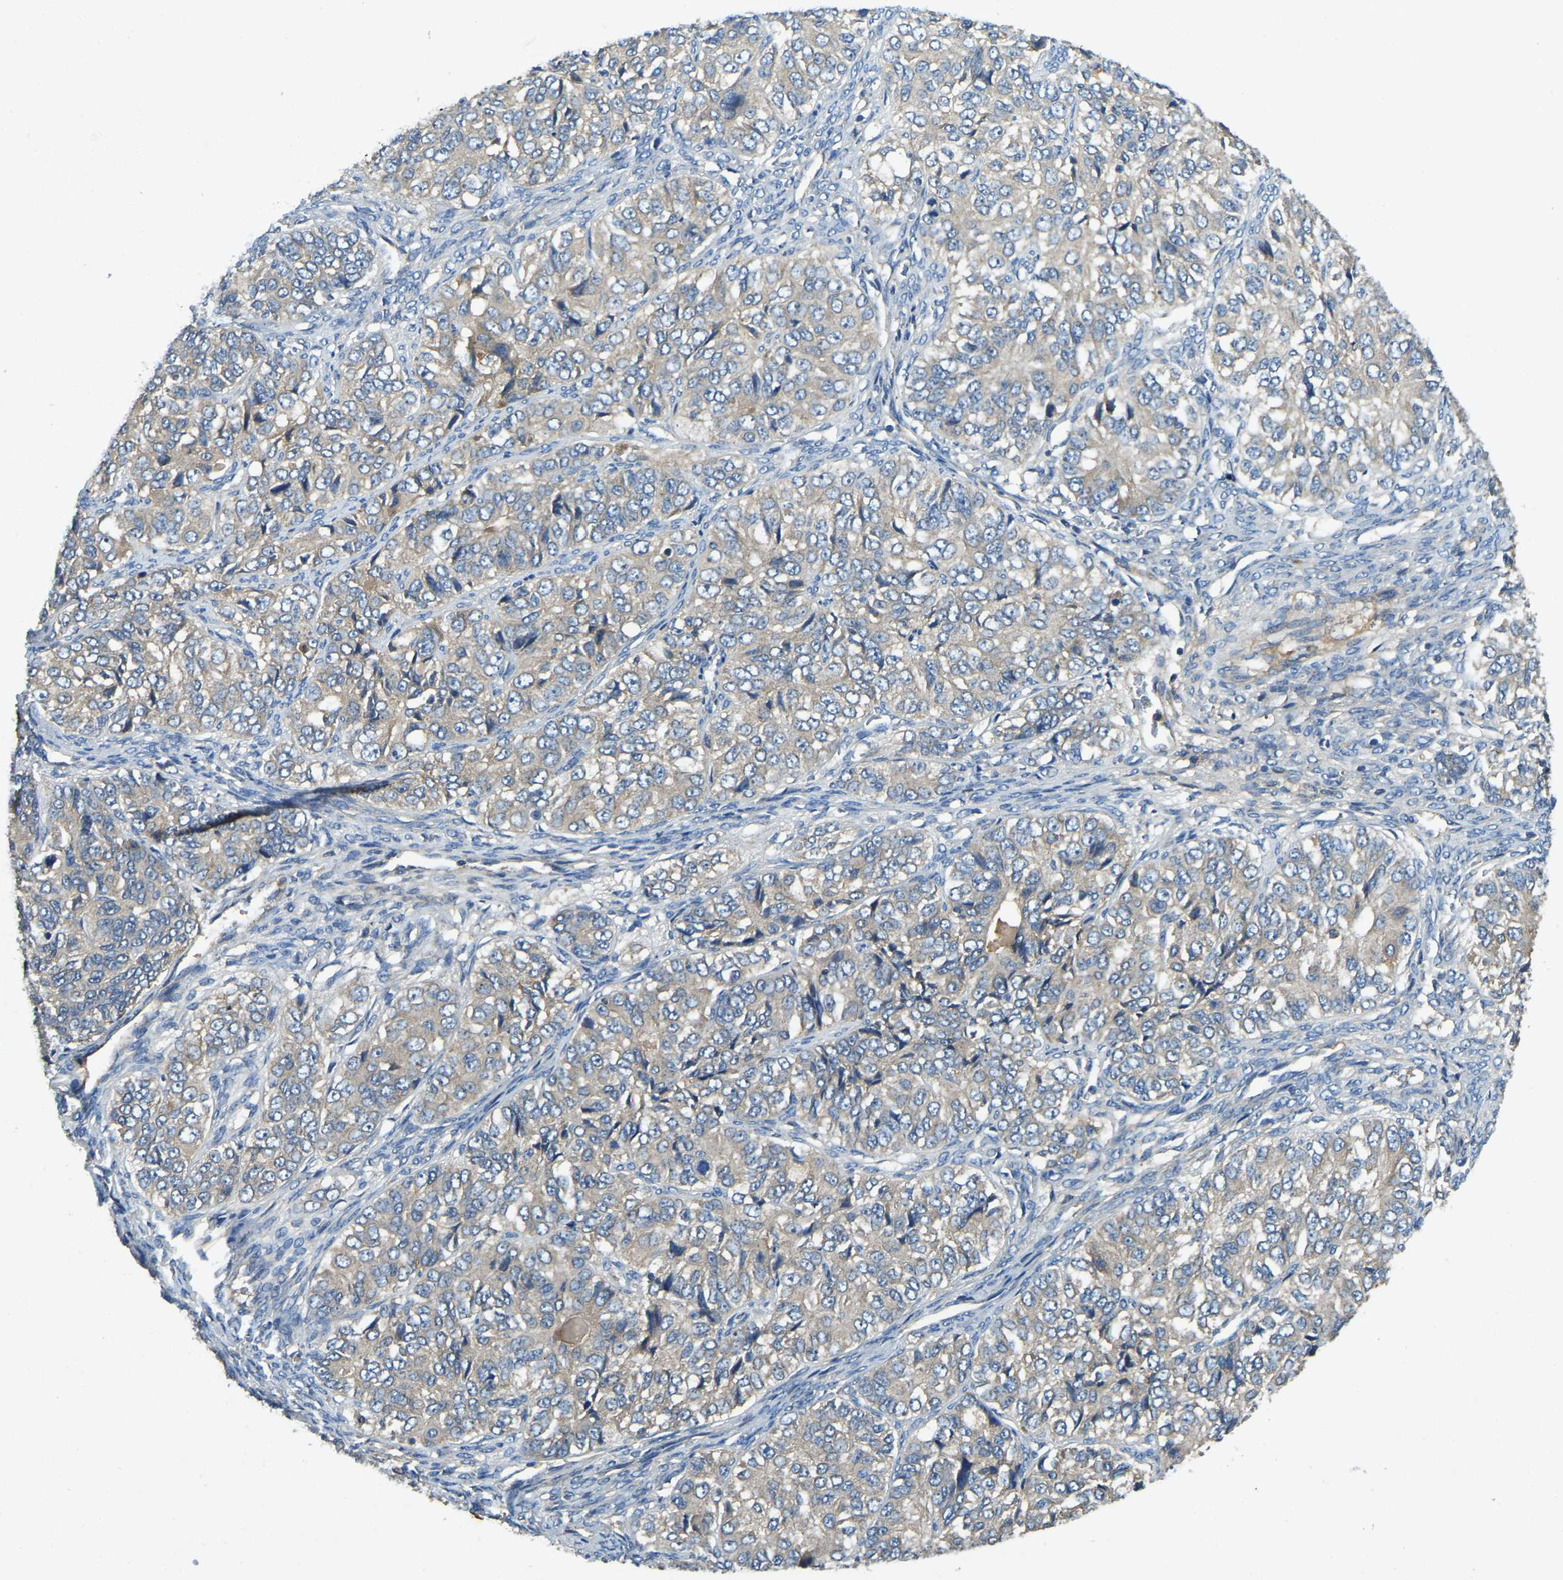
{"staining": {"intensity": "weak", "quantity": "<25%", "location": "cytoplasmic/membranous"}, "tissue": "ovarian cancer", "cell_type": "Tumor cells", "image_type": "cancer", "snomed": [{"axis": "morphology", "description": "Carcinoma, endometroid"}, {"axis": "topography", "description": "Ovary"}], "caption": "Immunohistochemistry (IHC) histopathology image of neoplastic tissue: ovarian endometroid carcinoma stained with DAB demonstrates no significant protein positivity in tumor cells. Brightfield microscopy of IHC stained with DAB (3,3'-diaminobenzidine) (brown) and hematoxylin (blue), captured at high magnification.", "gene": "ATP8B1", "patient": {"sex": "female", "age": 51}}